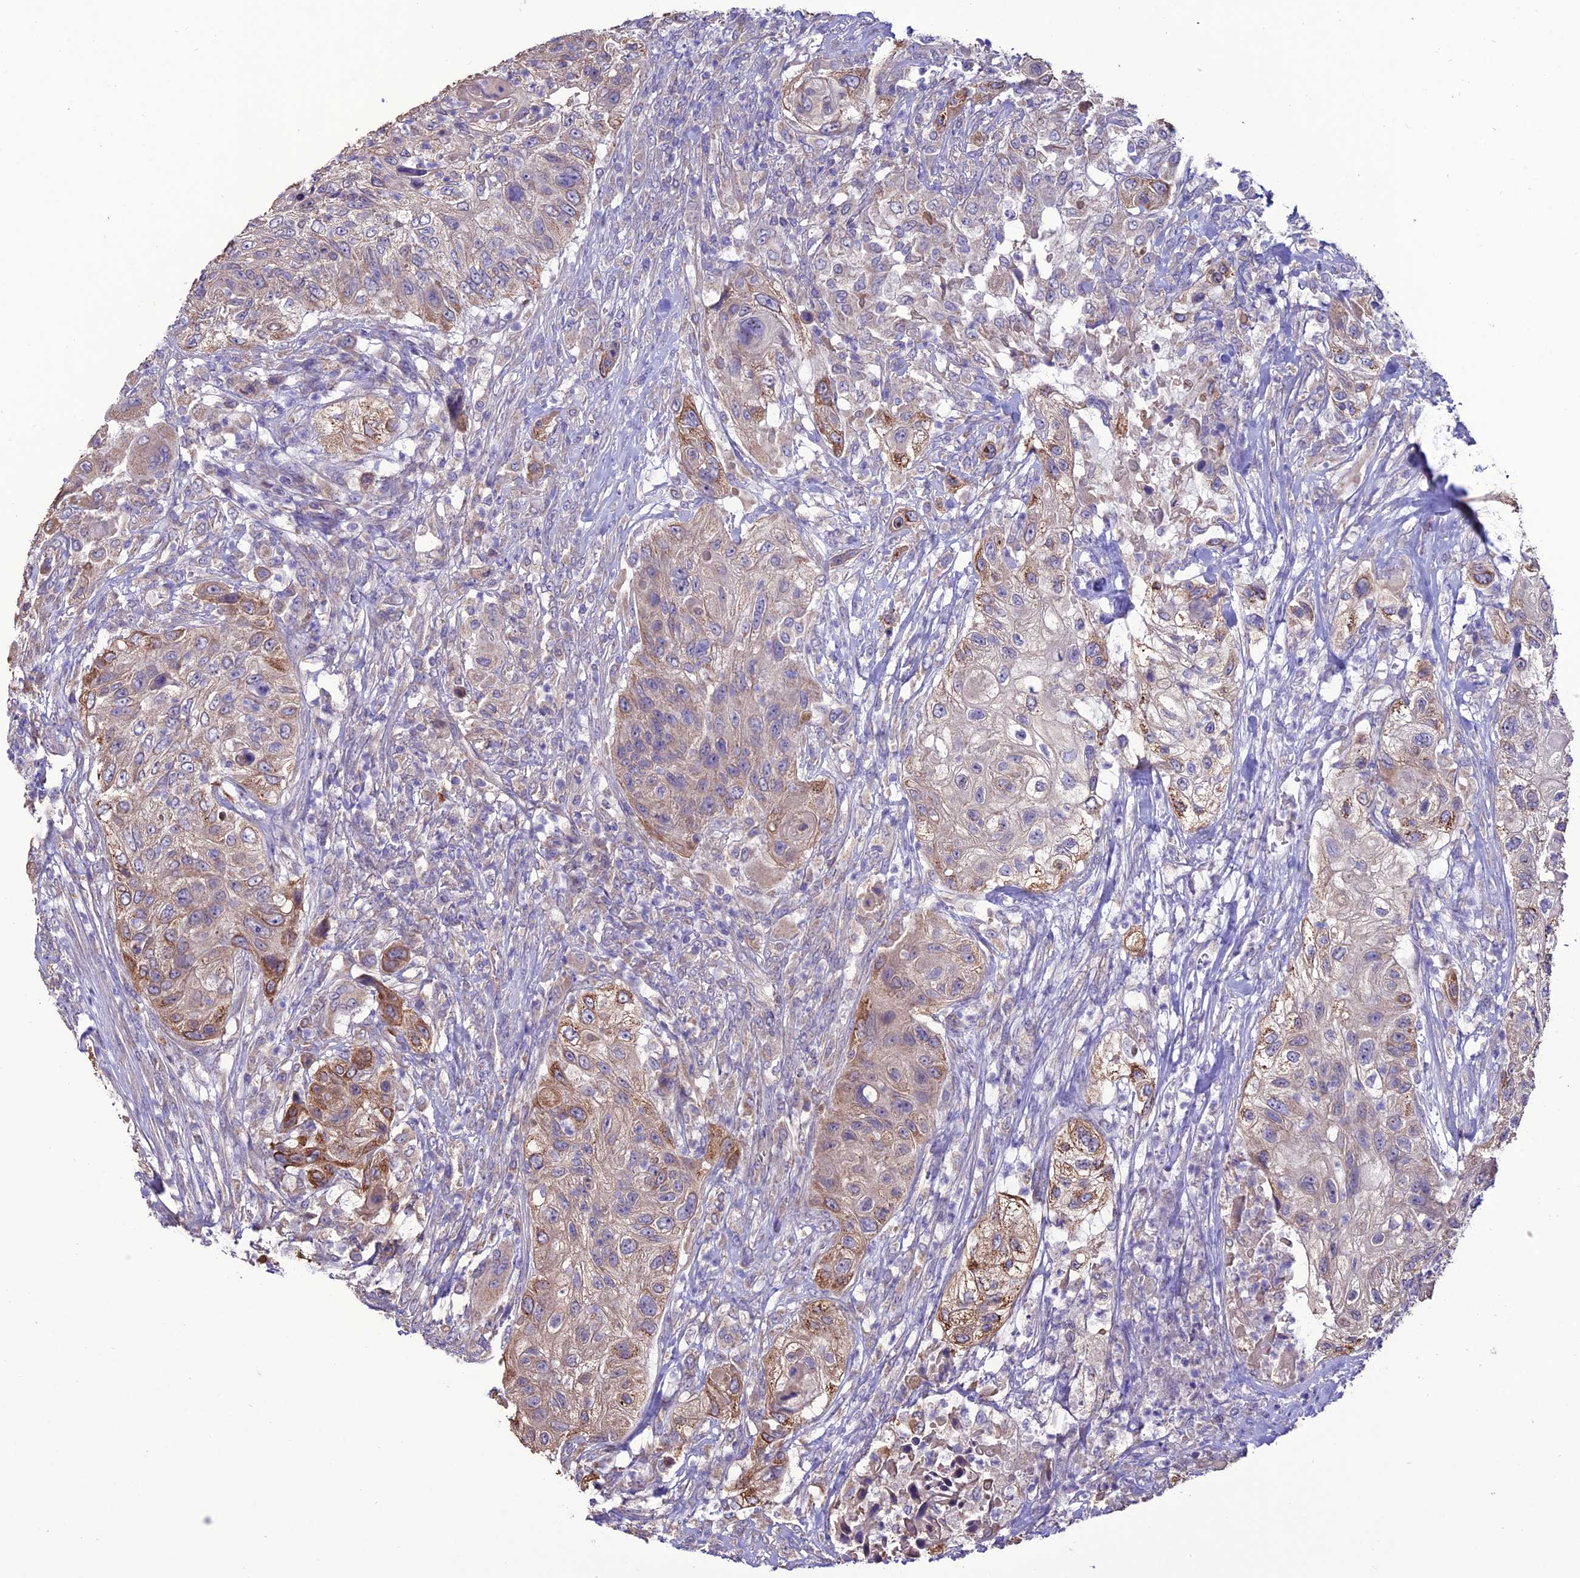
{"staining": {"intensity": "moderate", "quantity": "<25%", "location": "cytoplasmic/membranous"}, "tissue": "urothelial cancer", "cell_type": "Tumor cells", "image_type": "cancer", "snomed": [{"axis": "morphology", "description": "Urothelial carcinoma, High grade"}, {"axis": "topography", "description": "Urinary bladder"}], "caption": "Human high-grade urothelial carcinoma stained with a brown dye reveals moderate cytoplasmic/membranous positive positivity in about <25% of tumor cells.", "gene": "HOGA1", "patient": {"sex": "female", "age": 60}}